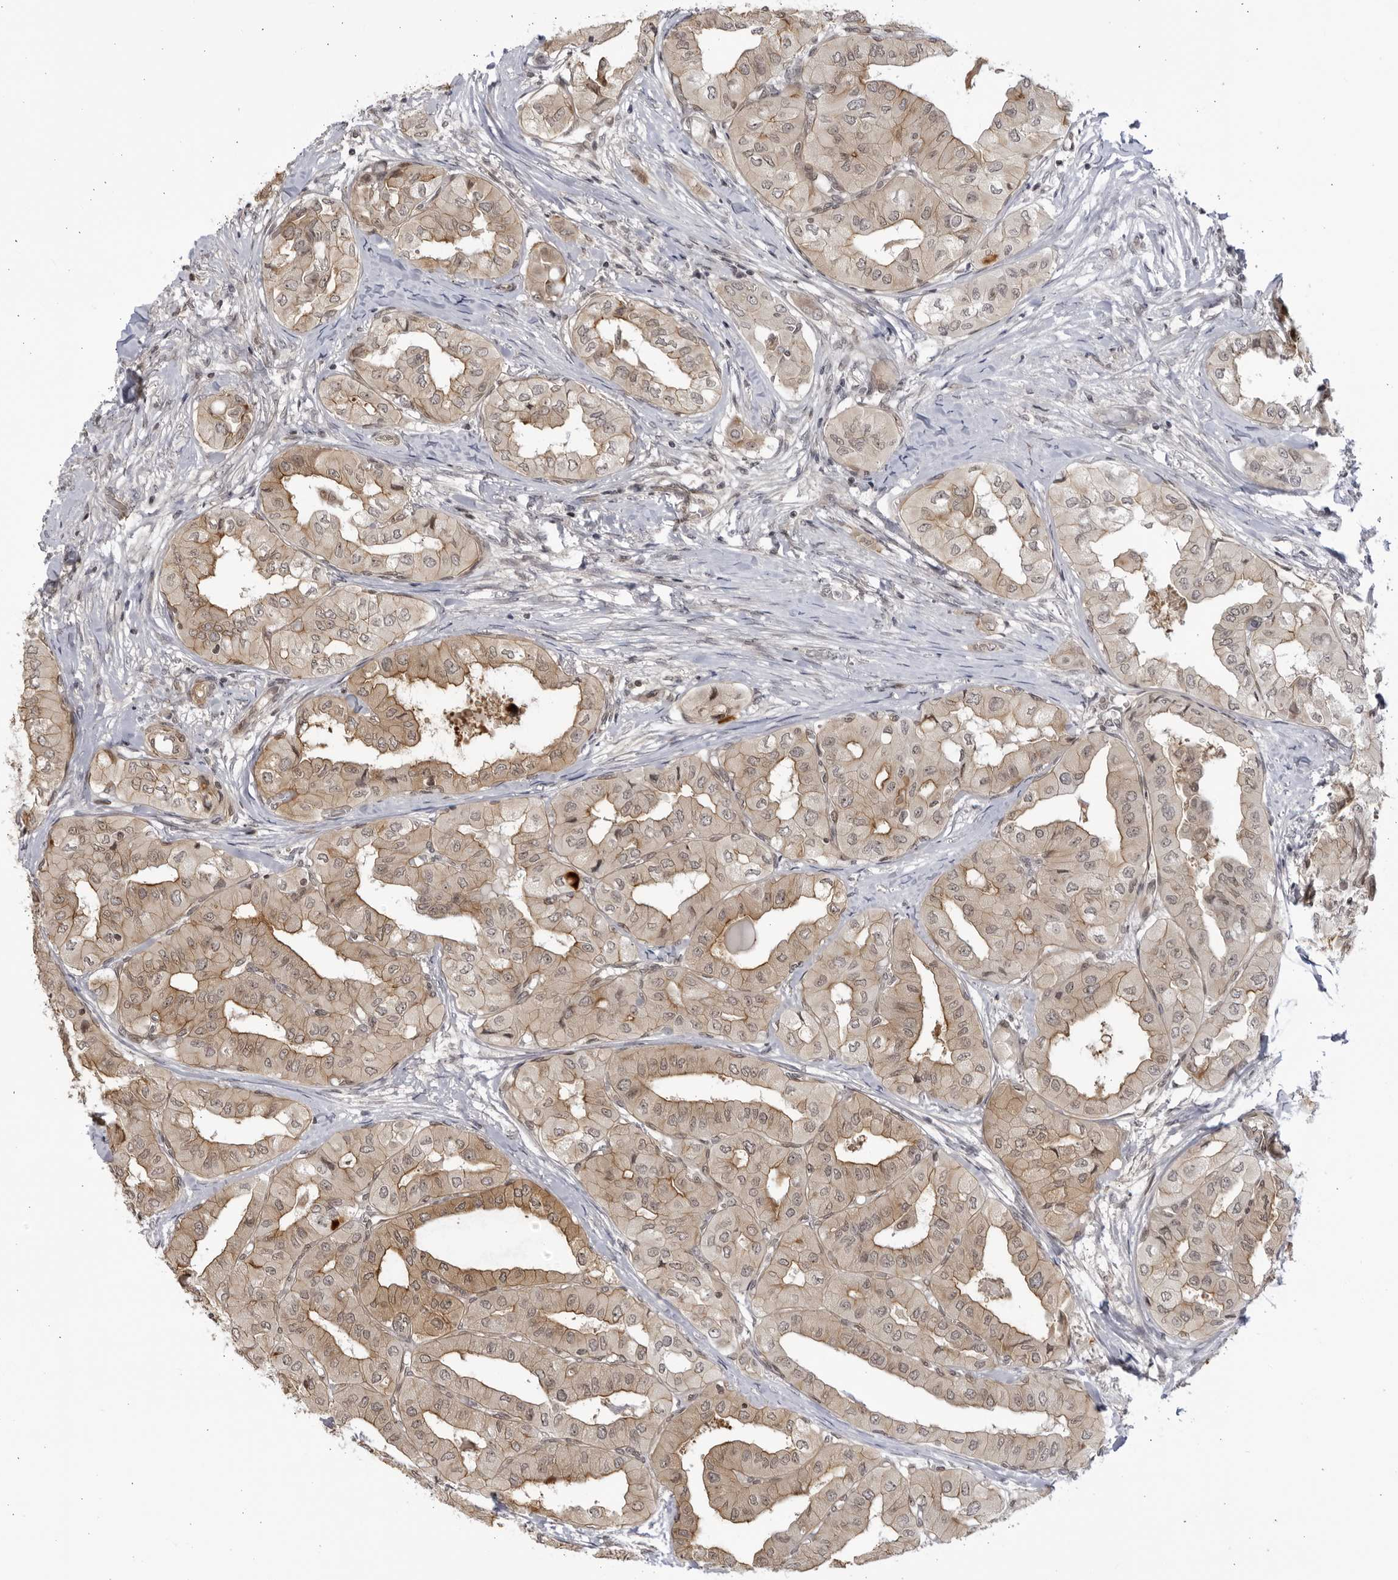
{"staining": {"intensity": "weak", "quantity": ">75%", "location": "cytoplasmic/membranous"}, "tissue": "thyroid cancer", "cell_type": "Tumor cells", "image_type": "cancer", "snomed": [{"axis": "morphology", "description": "Papillary adenocarcinoma, NOS"}, {"axis": "topography", "description": "Thyroid gland"}], "caption": "This is a photomicrograph of immunohistochemistry (IHC) staining of thyroid cancer (papillary adenocarcinoma), which shows weak positivity in the cytoplasmic/membranous of tumor cells.", "gene": "CNBD1", "patient": {"sex": "female", "age": 59}}